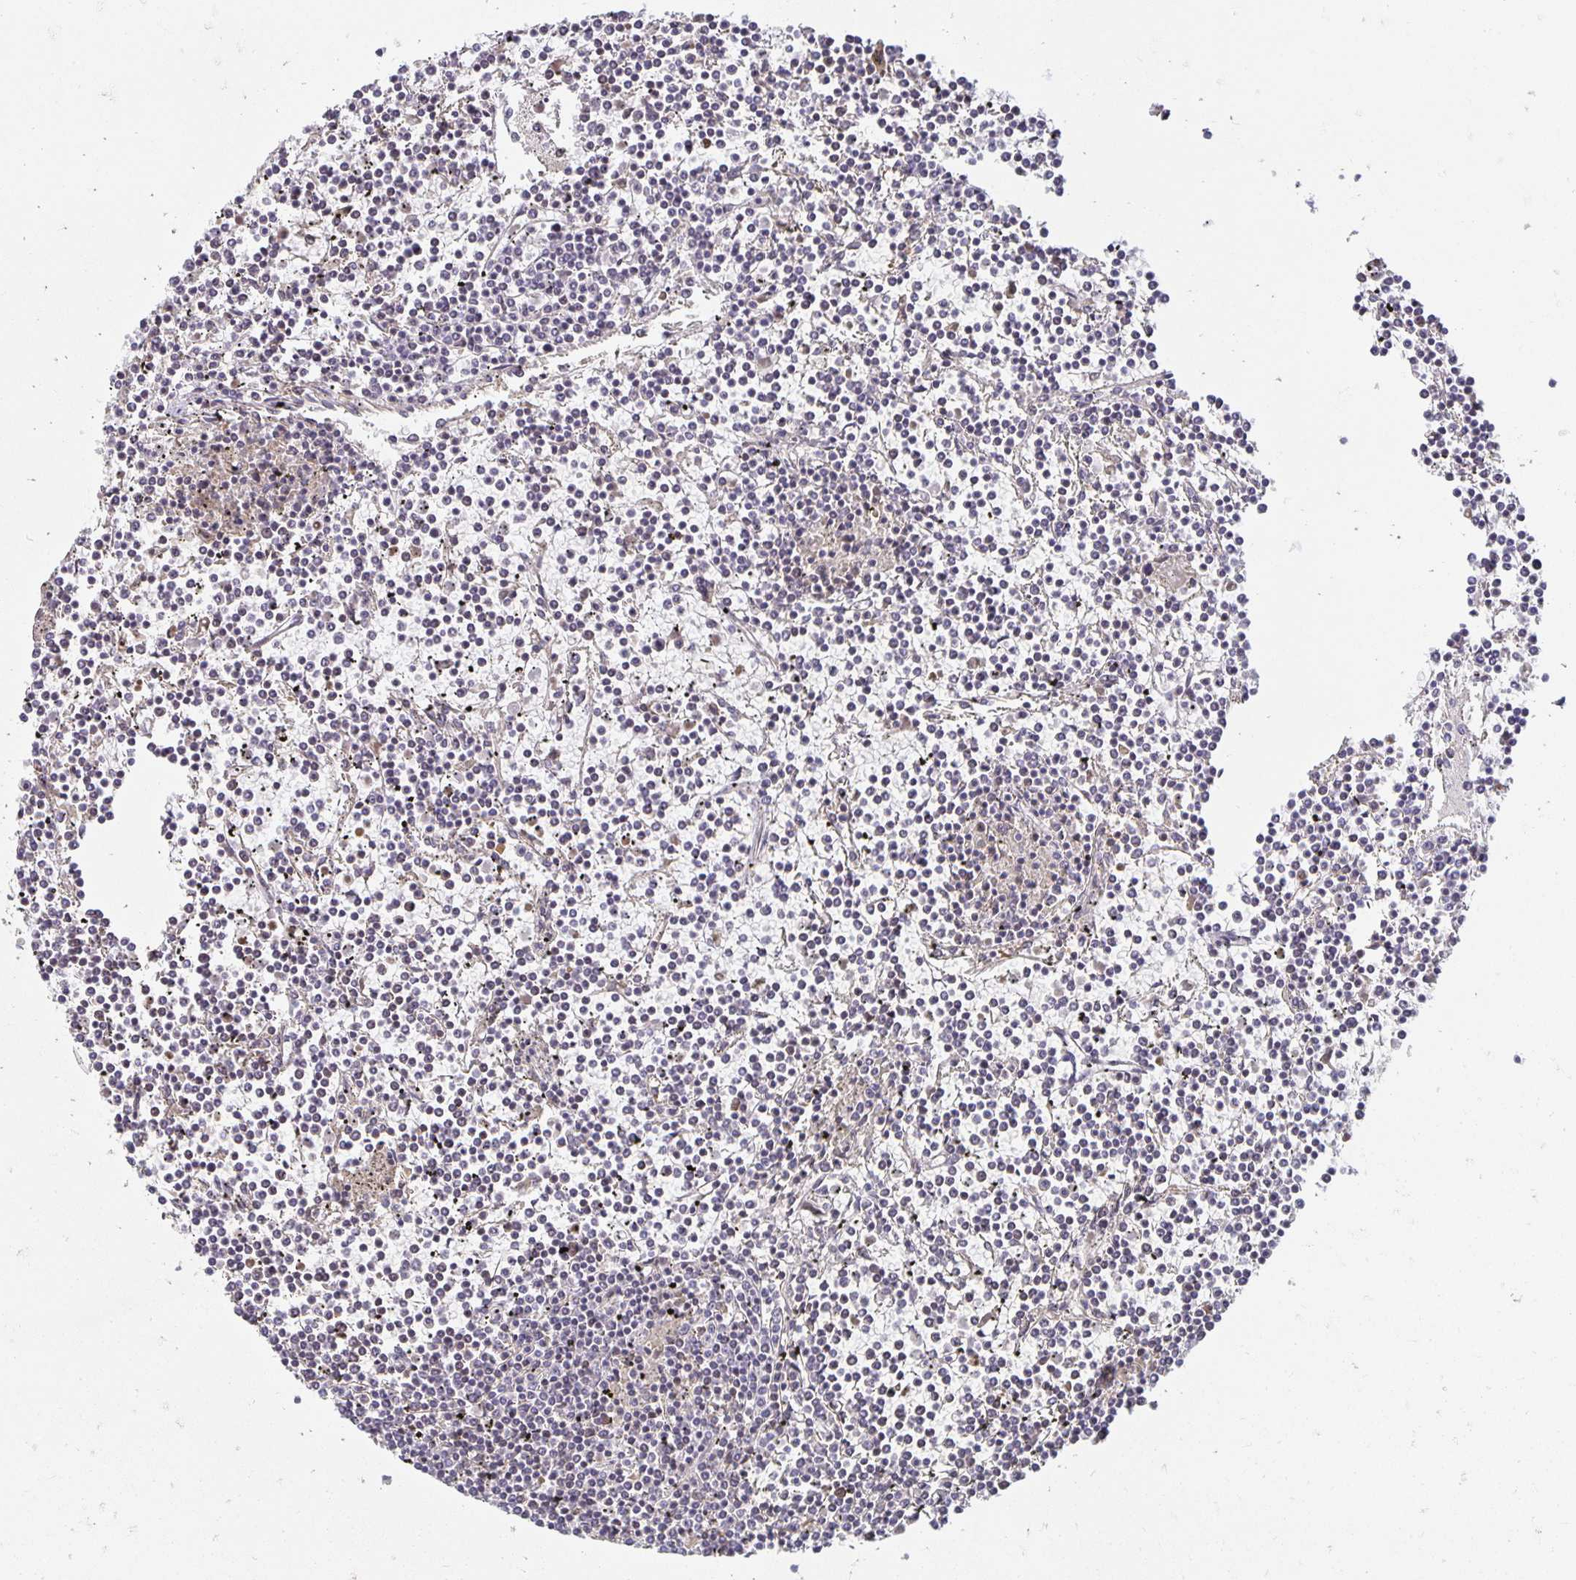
{"staining": {"intensity": "negative", "quantity": "none", "location": "none"}, "tissue": "lymphoma", "cell_type": "Tumor cells", "image_type": "cancer", "snomed": [{"axis": "morphology", "description": "Malignant lymphoma, non-Hodgkin's type, Low grade"}, {"axis": "topography", "description": "Spleen"}], "caption": "Human lymphoma stained for a protein using immunohistochemistry (IHC) shows no positivity in tumor cells.", "gene": "CST6", "patient": {"sex": "female", "age": 19}}